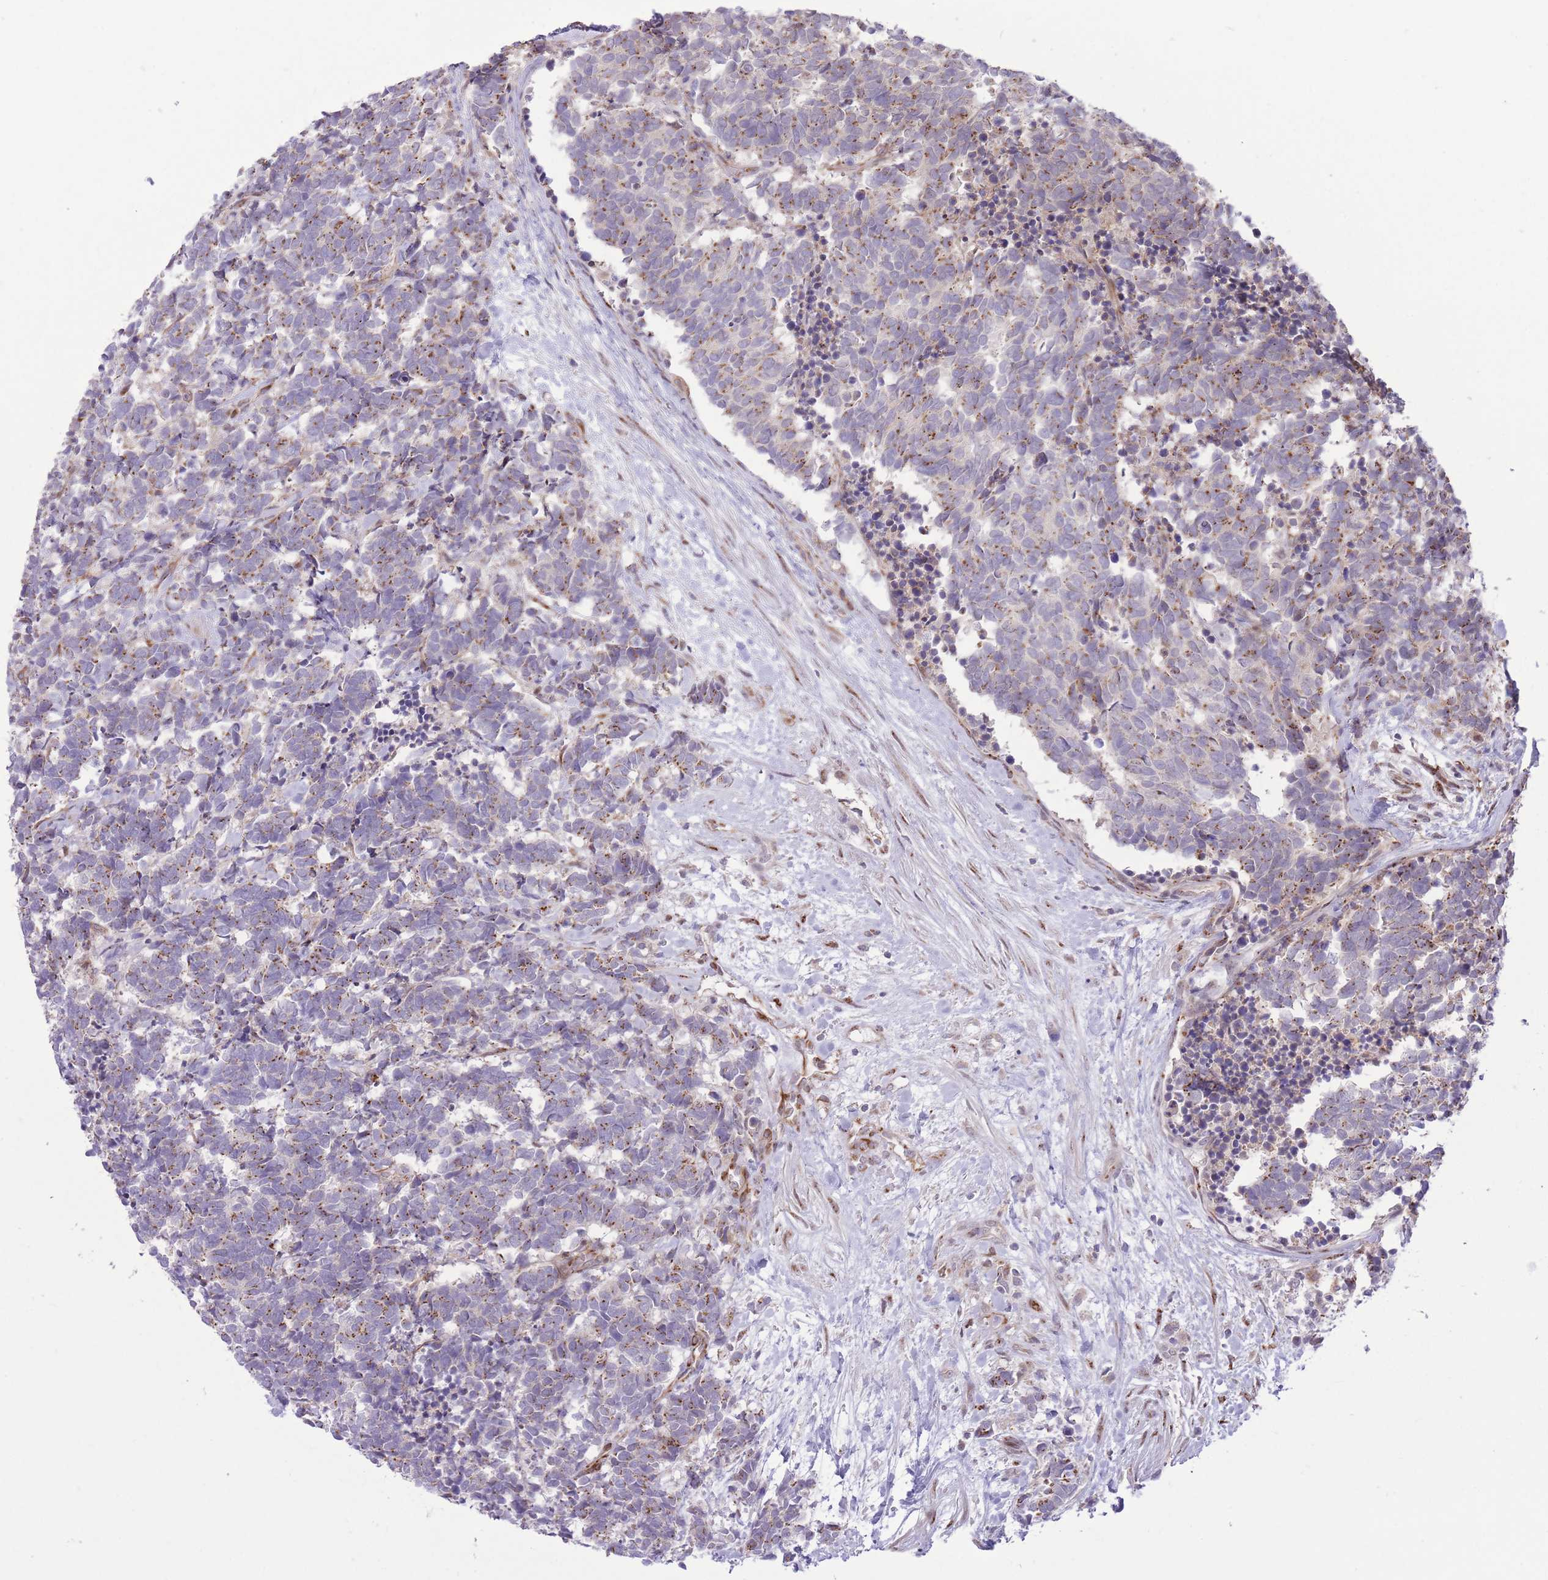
{"staining": {"intensity": "moderate", "quantity": "25%-75%", "location": "cytoplasmic/membranous"}, "tissue": "carcinoid", "cell_type": "Tumor cells", "image_type": "cancer", "snomed": [{"axis": "morphology", "description": "Carcinoma, NOS"}, {"axis": "morphology", "description": "Carcinoid, malignant, NOS"}, {"axis": "topography", "description": "Prostate"}], "caption": "A brown stain highlights moderate cytoplasmic/membranous expression of a protein in human carcinoid (malignant) tumor cells.", "gene": "ZBED5", "patient": {"sex": "male", "age": 57}}